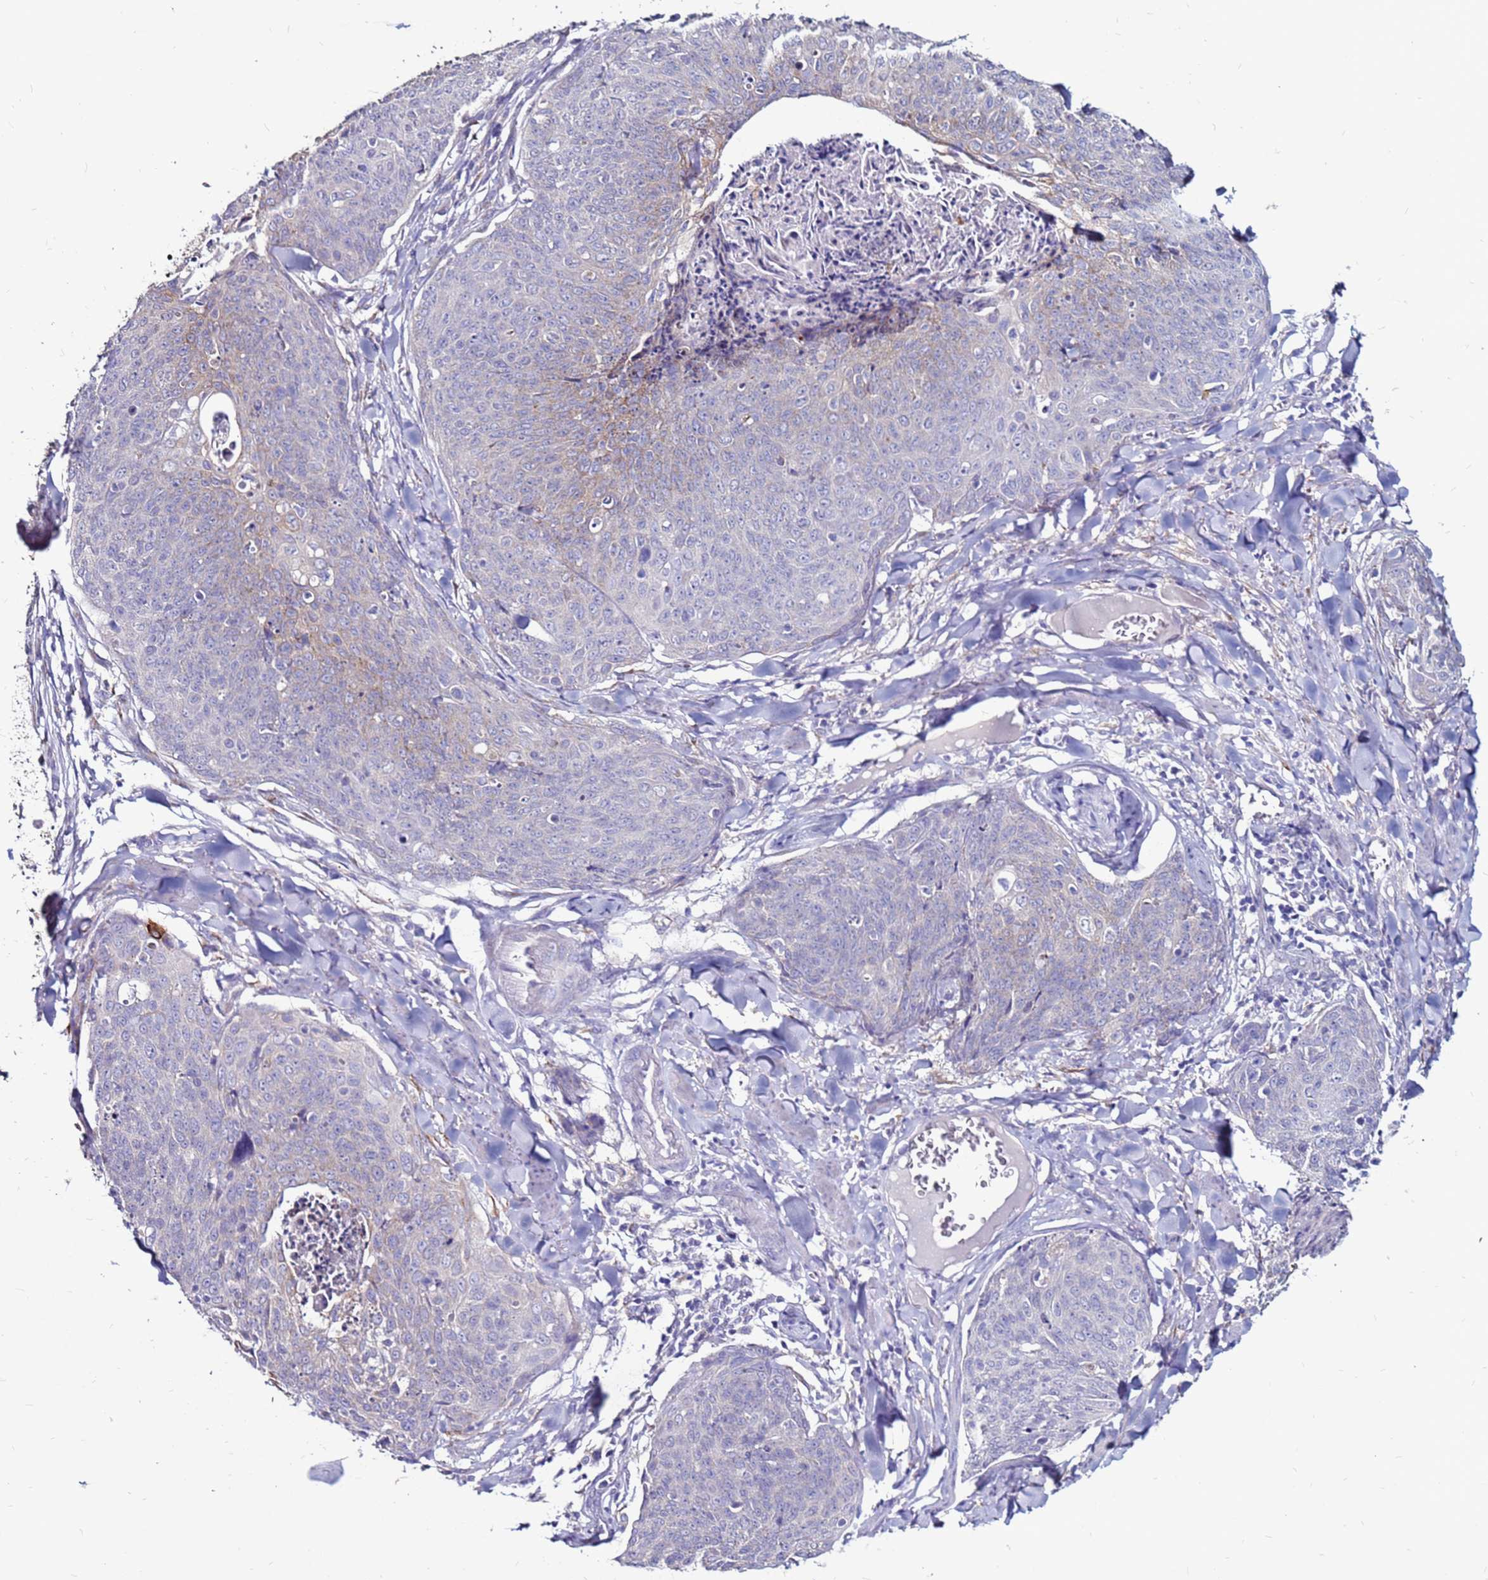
{"staining": {"intensity": "moderate", "quantity": "<25%", "location": "cytoplasmic/membranous"}, "tissue": "skin cancer", "cell_type": "Tumor cells", "image_type": "cancer", "snomed": [{"axis": "morphology", "description": "Squamous cell carcinoma, NOS"}, {"axis": "topography", "description": "Skin"}, {"axis": "topography", "description": "Vulva"}], "caption": "Protein staining demonstrates moderate cytoplasmic/membranous positivity in about <25% of tumor cells in squamous cell carcinoma (skin).", "gene": "SLC44A3", "patient": {"sex": "female", "age": 85}}